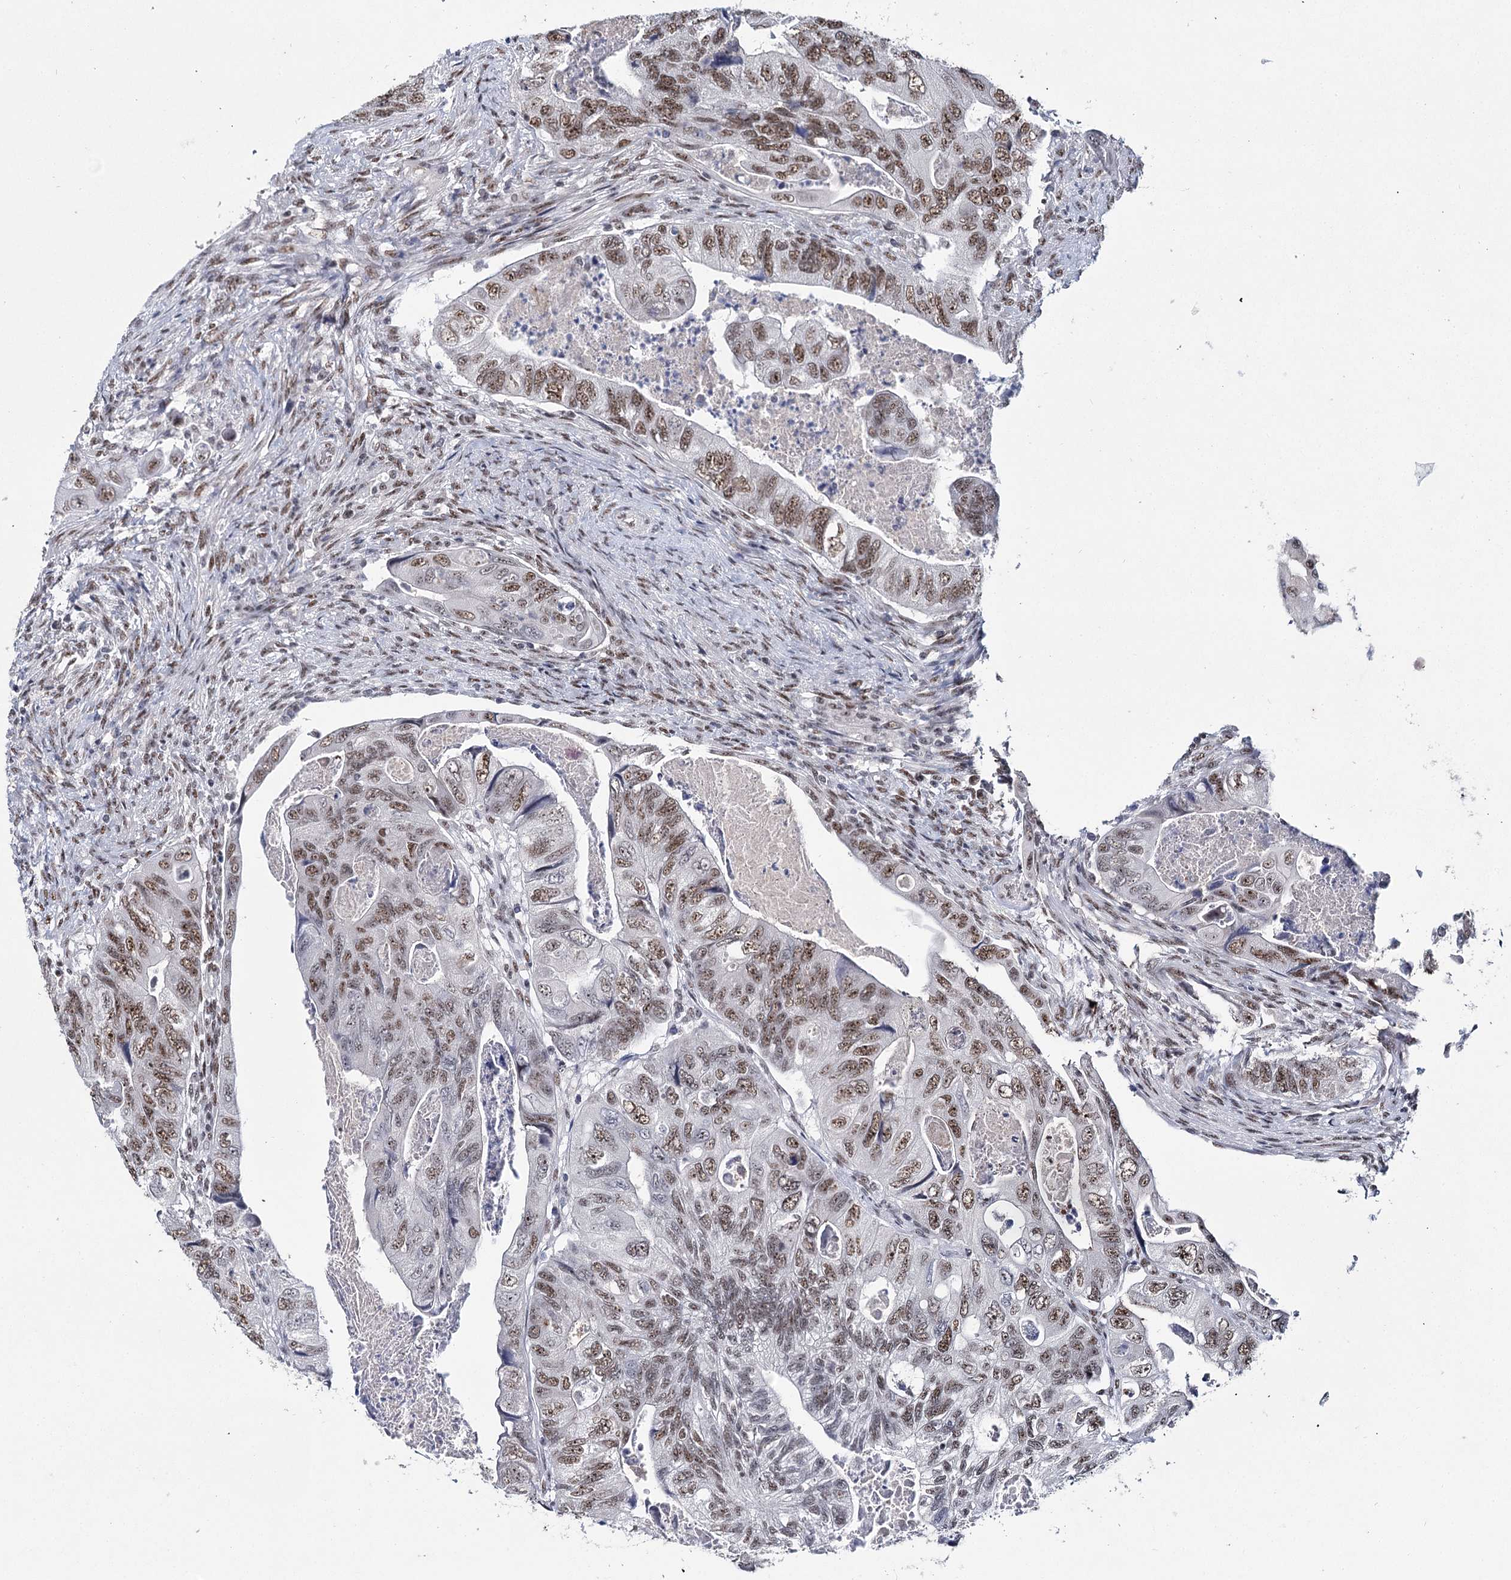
{"staining": {"intensity": "strong", "quantity": ">75%", "location": "nuclear"}, "tissue": "colorectal cancer", "cell_type": "Tumor cells", "image_type": "cancer", "snomed": [{"axis": "morphology", "description": "Adenocarcinoma, NOS"}, {"axis": "topography", "description": "Rectum"}], "caption": "Immunohistochemical staining of colorectal cancer reveals strong nuclear protein expression in approximately >75% of tumor cells.", "gene": "SCAF8", "patient": {"sex": "male", "age": 63}}